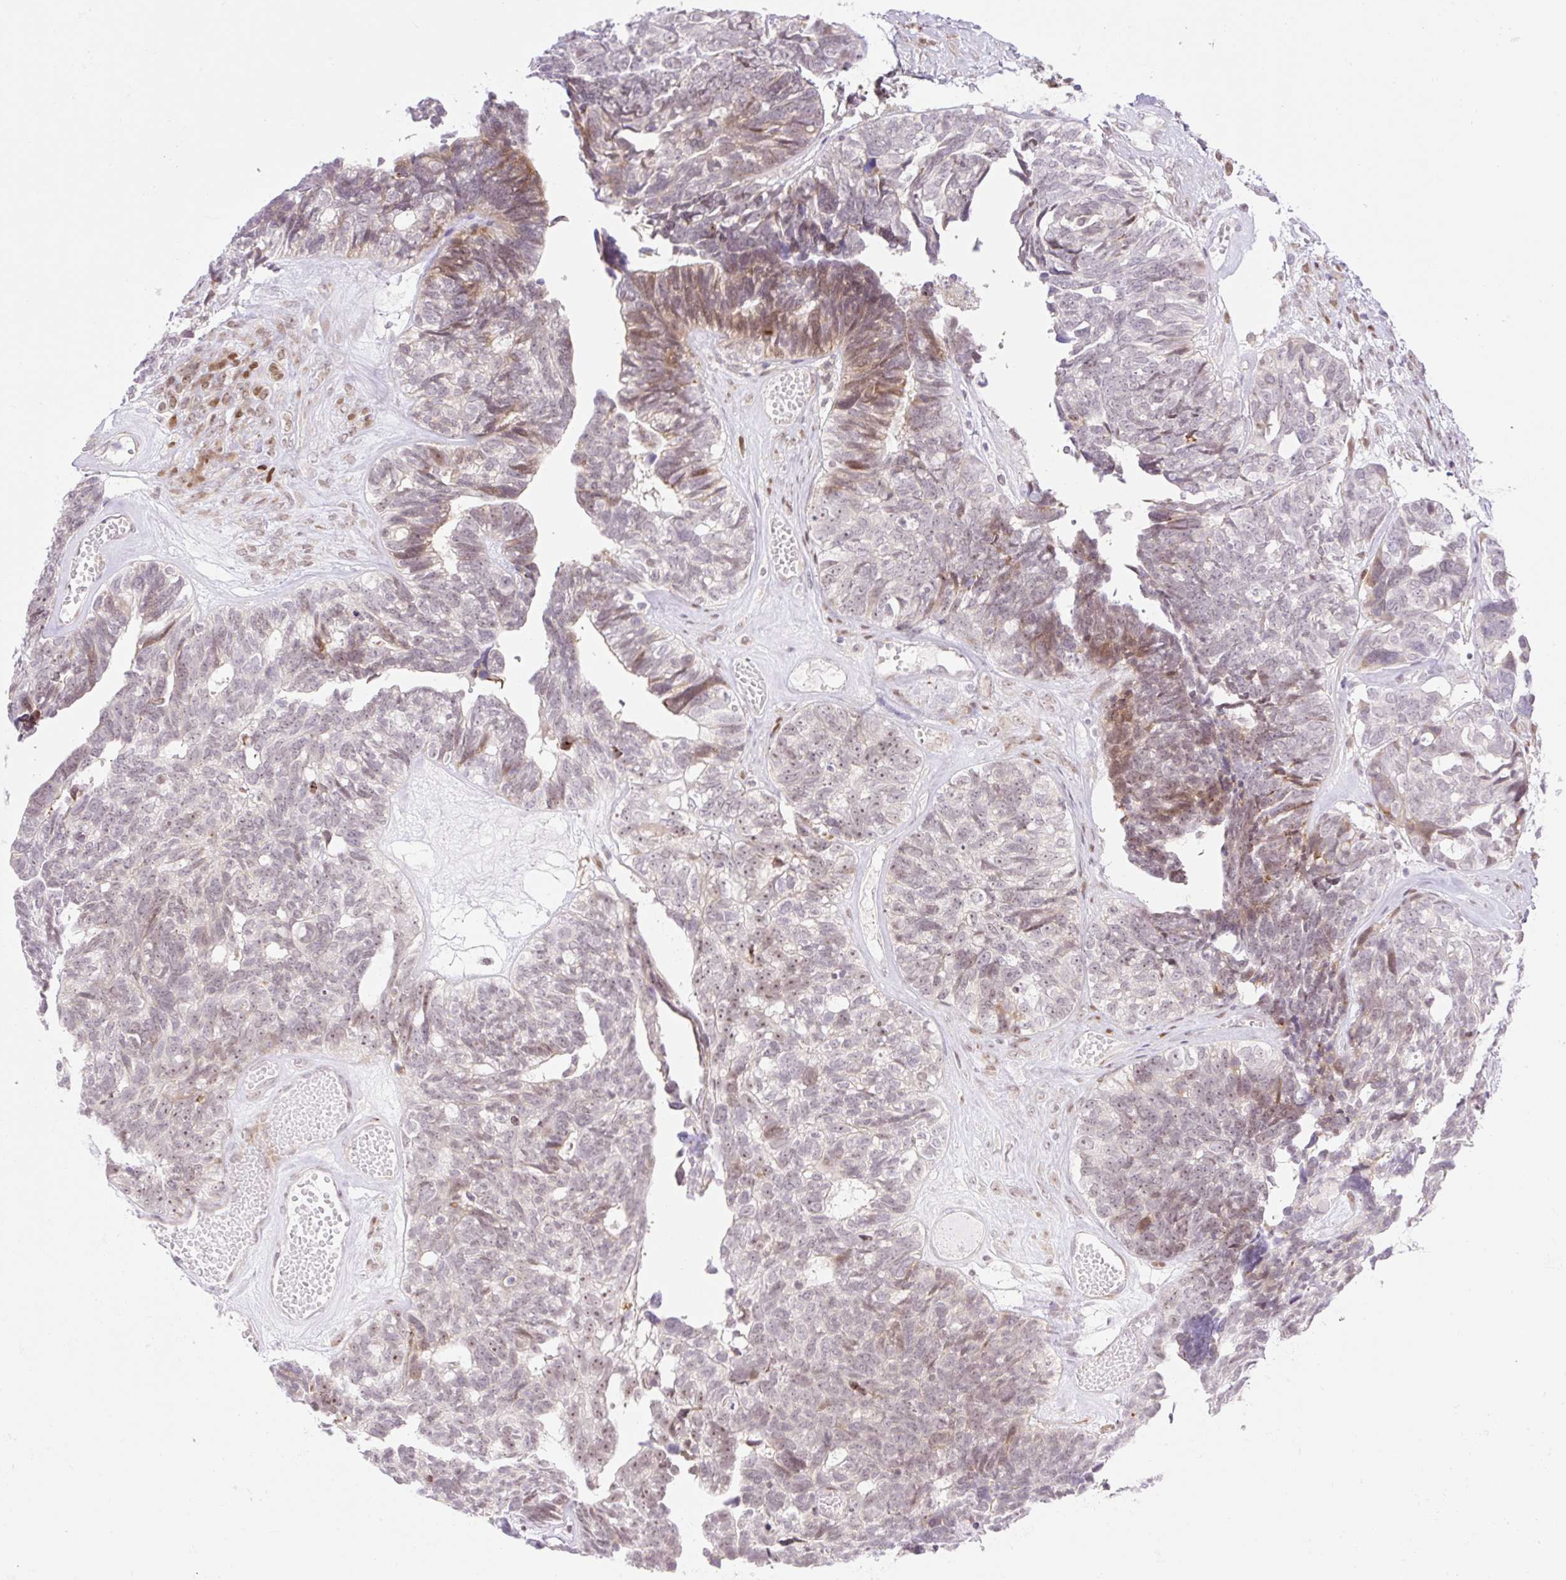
{"staining": {"intensity": "moderate", "quantity": "<25%", "location": "cytoplasmic/membranous,nuclear"}, "tissue": "ovarian cancer", "cell_type": "Tumor cells", "image_type": "cancer", "snomed": [{"axis": "morphology", "description": "Cystadenocarcinoma, serous, NOS"}, {"axis": "topography", "description": "Ovary"}], "caption": "Human ovarian cancer stained with a brown dye exhibits moderate cytoplasmic/membranous and nuclear positive positivity in approximately <25% of tumor cells.", "gene": "ZFP41", "patient": {"sex": "female", "age": 79}}